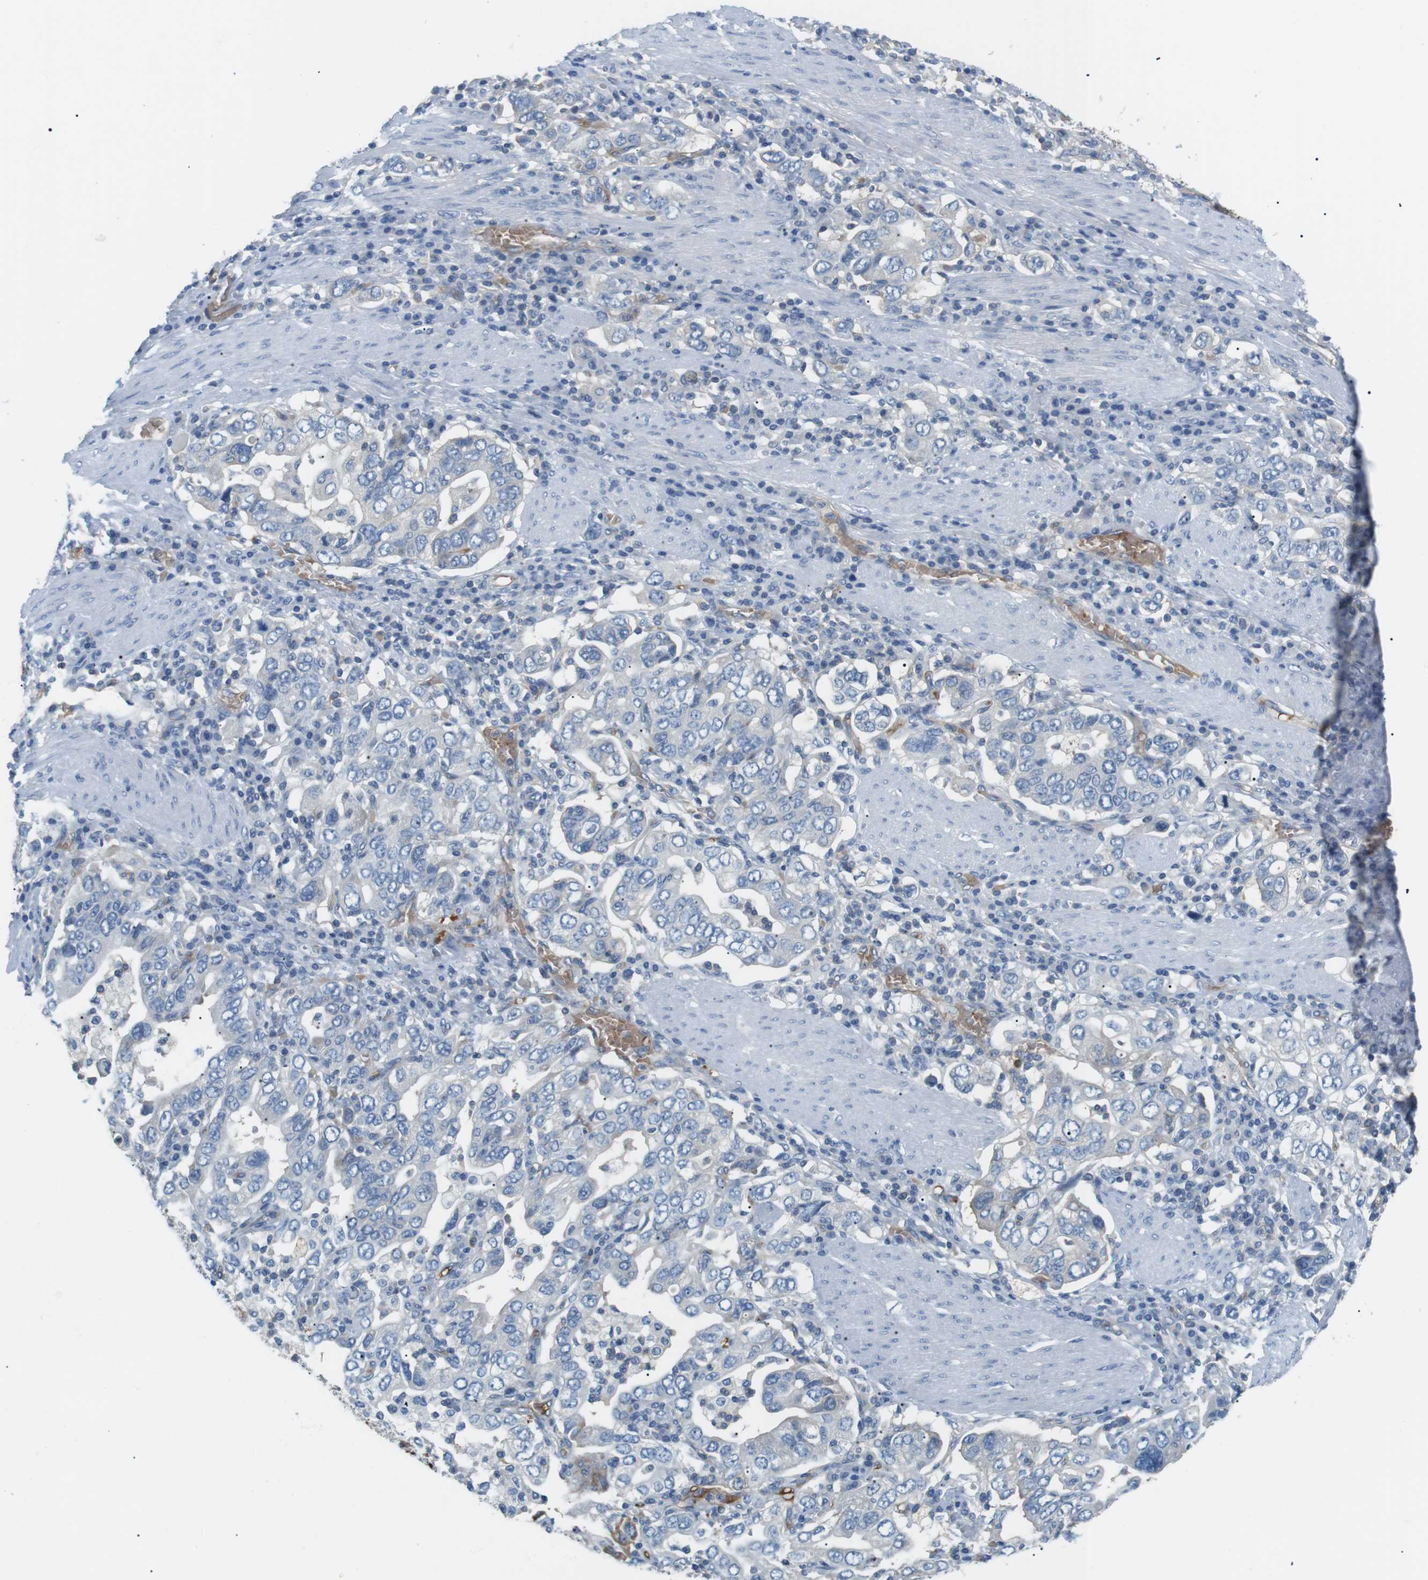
{"staining": {"intensity": "negative", "quantity": "none", "location": "none"}, "tissue": "stomach cancer", "cell_type": "Tumor cells", "image_type": "cancer", "snomed": [{"axis": "morphology", "description": "Adenocarcinoma, NOS"}, {"axis": "topography", "description": "Stomach, upper"}], "caption": "High power microscopy photomicrograph of an immunohistochemistry (IHC) photomicrograph of stomach cancer (adenocarcinoma), revealing no significant staining in tumor cells. (DAB (3,3'-diaminobenzidine) immunohistochemistry (IHC) with hematoxylin counter stain).", "gene": "ADCY10", "patient": {"sex": "male", "age": 62}}